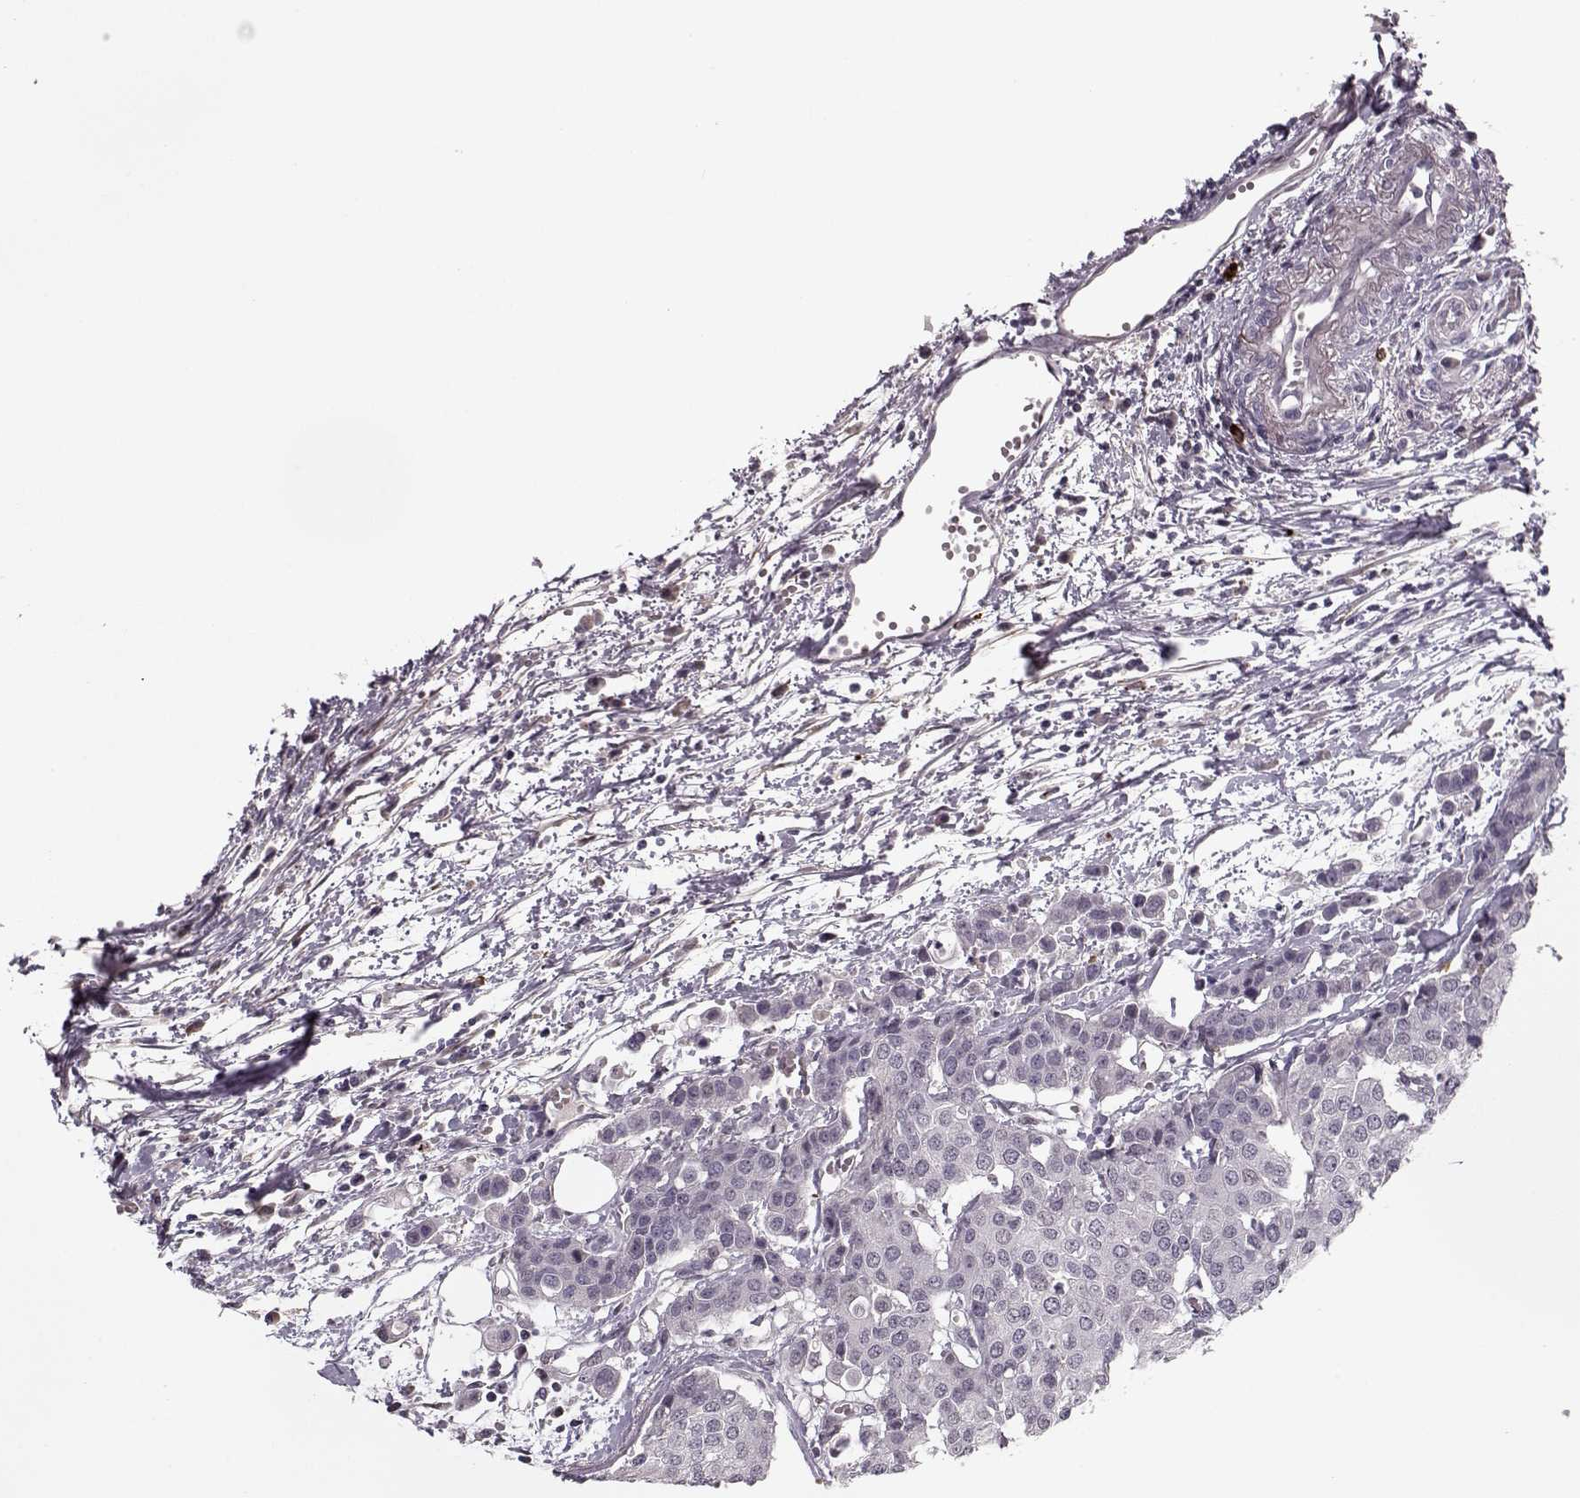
{"staining": {"intensity": "negative", "quantity": "none", "location": "none"}, "tissue": "carcinoid", "cell_type": "Tumor cells", "image_type": "cancer", "snomed": [{"axis": "morphology", "description": "Carcinoid, malignant, NOS"}, {"axis": "topography", "description": "Colon"}], "caption": "A photomicrograph of human carcinoid is negative for staining in tumor cells.", "gene": "DNAI3", "patient": {"sex": "male", "age": 81}}